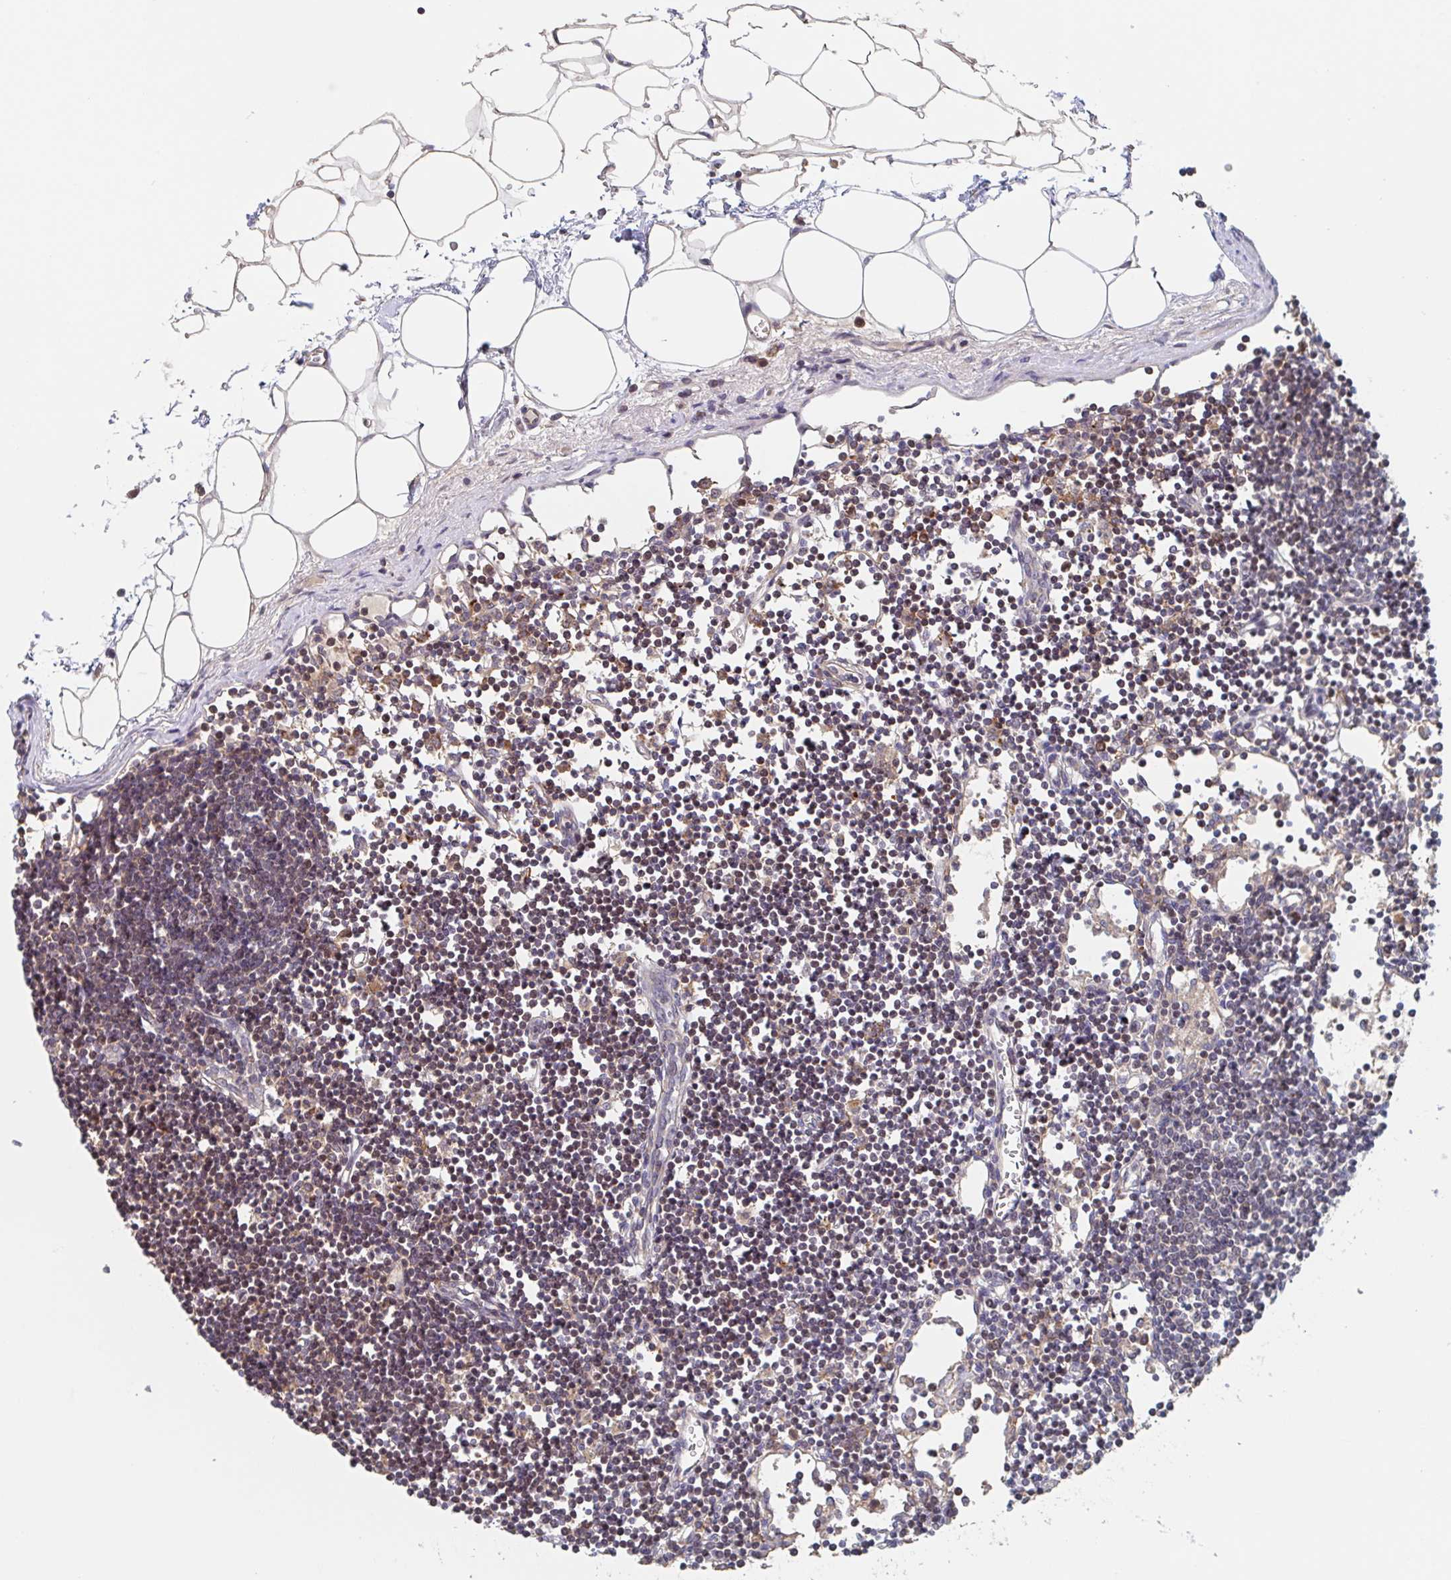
{"staining": {"intensity": "weak", "quantity": "25%-75%", "location": "cytoplasmic/membranous"}, "tissue": "lymph node", "cell_type": "Germinal center cells", "image_type": "normal", "snomed": [{"axis": "morphology", "description": "Normal tissue, NOS"}, {"axis": "topography", "description": "Lymph node"}], "caption": "A low amount of weak cytoplasmic/membranous staining is present in about 25%-75% of germinal center cells in normal lymph node.", "gene": "DHRS12", "patient": {"sex": "female", "age": 65}}